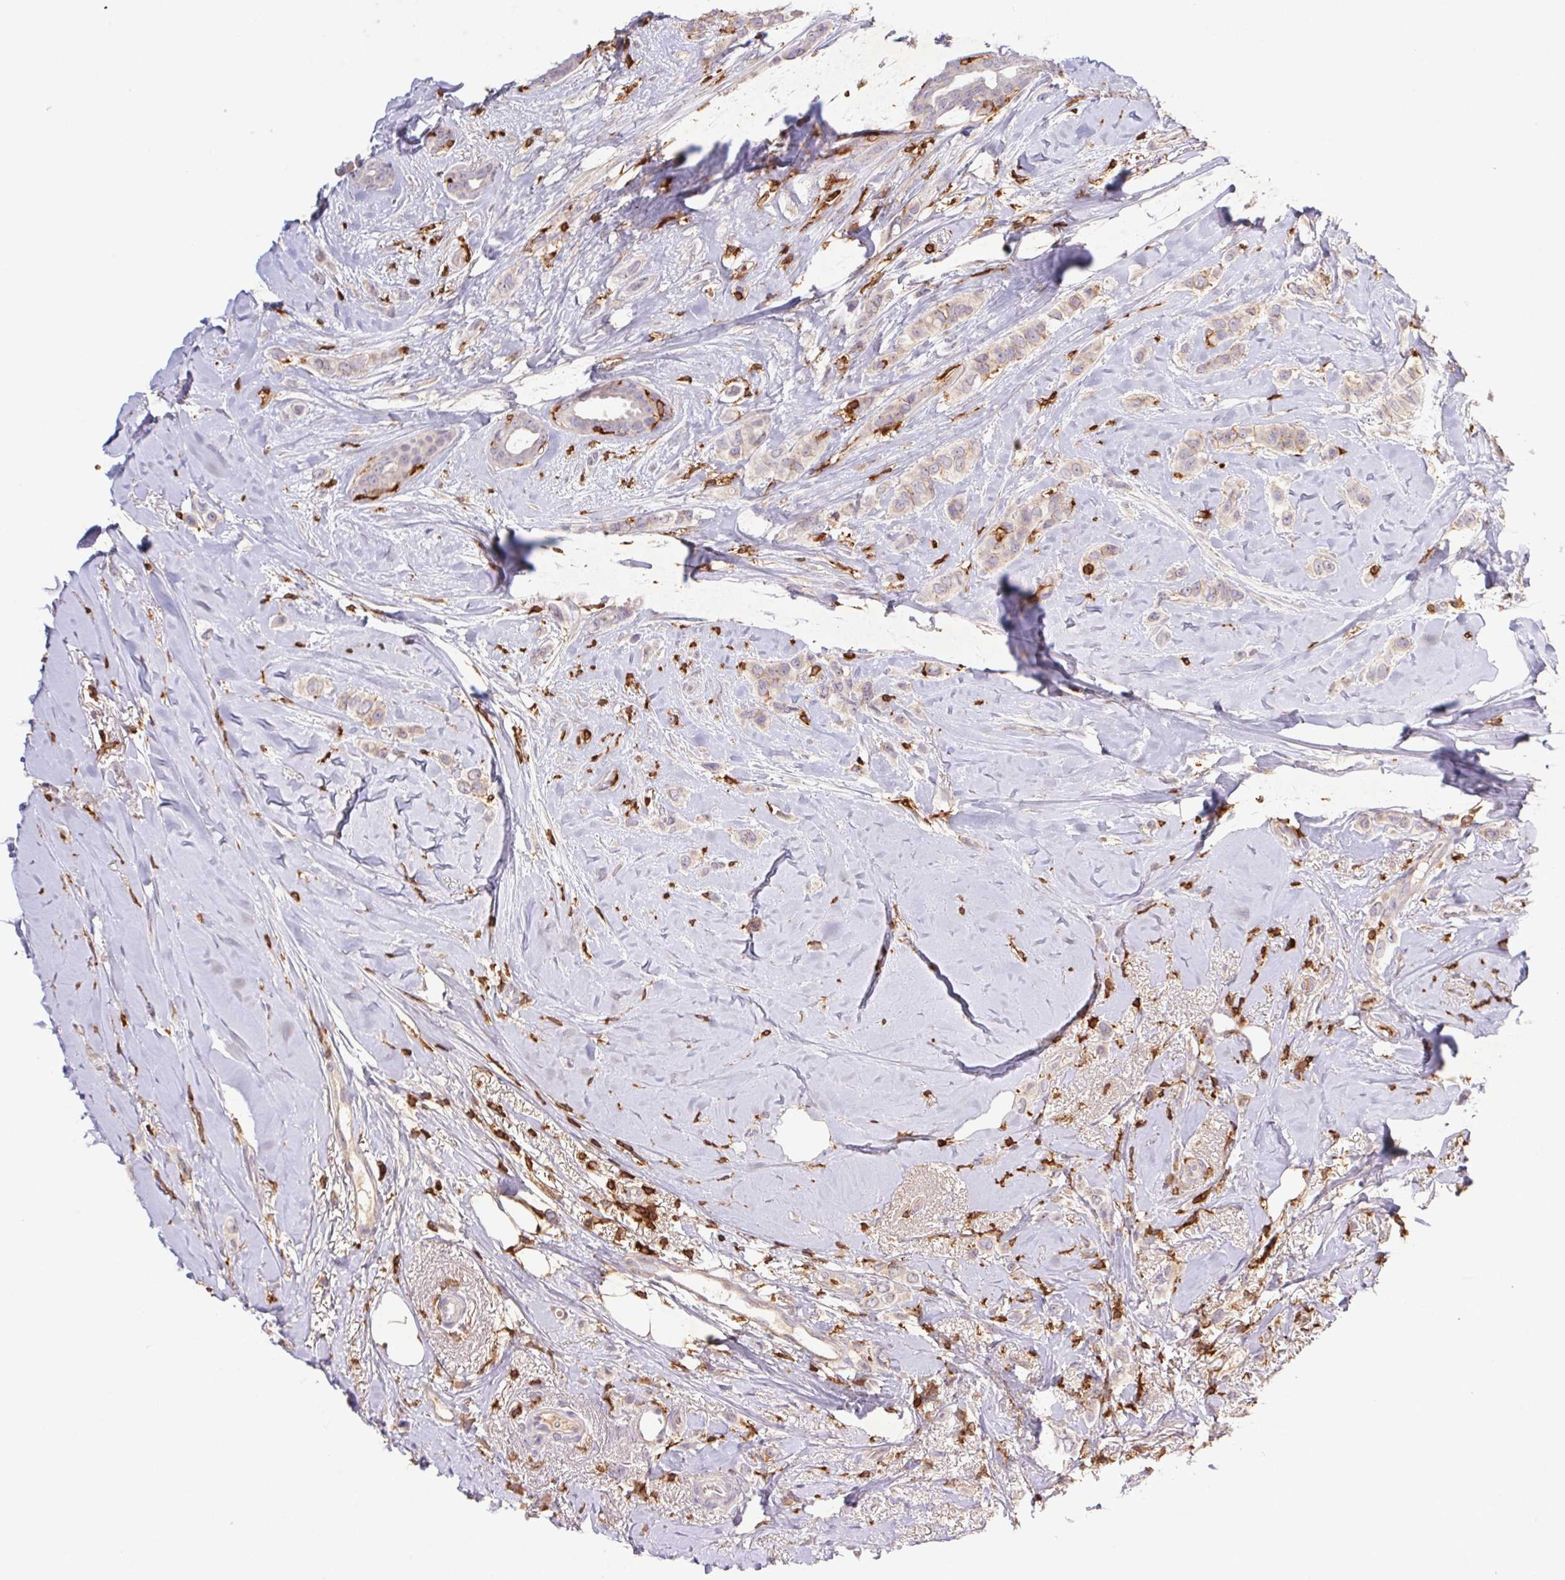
{"staining": {"intensity": "weak", "quantity": "<25%", "location": "cytoplasmic/membranous"}, "tissue": "breast cancer", "cell_type": "Tumor cells", "image_type": "cancer", "snomed": [{"axis": "morphology", "description": "Lobular carcinoma"}, {"axis": "topography", "description": "Breast"}], "caption": "A high-resolution micrograph shows IHC staining of breast cancer (lobular carcinoma), which shows no significant positivity in tumor cells.", "gene": "APBB1IP", "patient": {"sex": "female", "age": 66}}